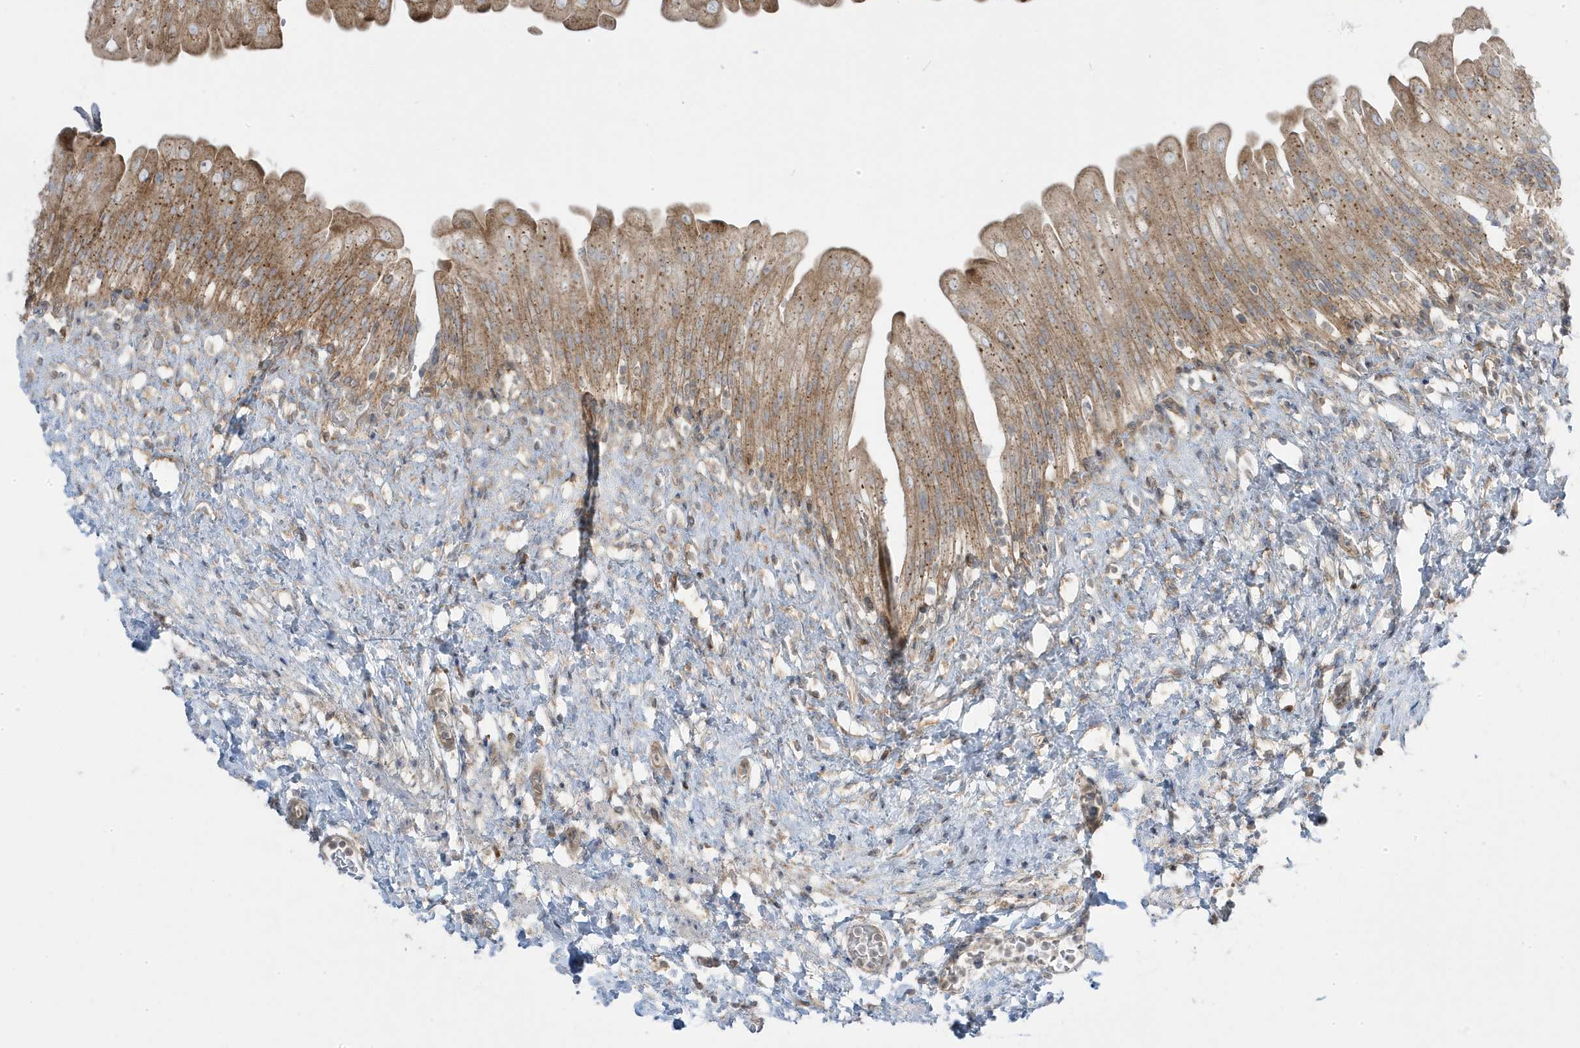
{"staining": {"intensity": "moderate", "quantity": ">75%", "location": "cytoplasmic/membranous"}, "tissue": "urinary bladder", "cell_type": "Urothelial cells", "image_type": "normal", "snomed": [{"axis": "morphology", "description": "Normal tissue, NOS"}, {"axis": "topography", "description": "Urinary bladder"}], "caption": "Immunohistochemistry (IHC) histopathology image of benign urinary bladder: human urinary bladder stained using immunohistochemistry exhibits medium levels of moderate protein expression localized specifically in the cytoplasmic/membranous of urothelial cells, appearing as a cytoplasmic/membranous brown color.", "gene": "STAM", "patient": {"sex": "female", "age": 27}}